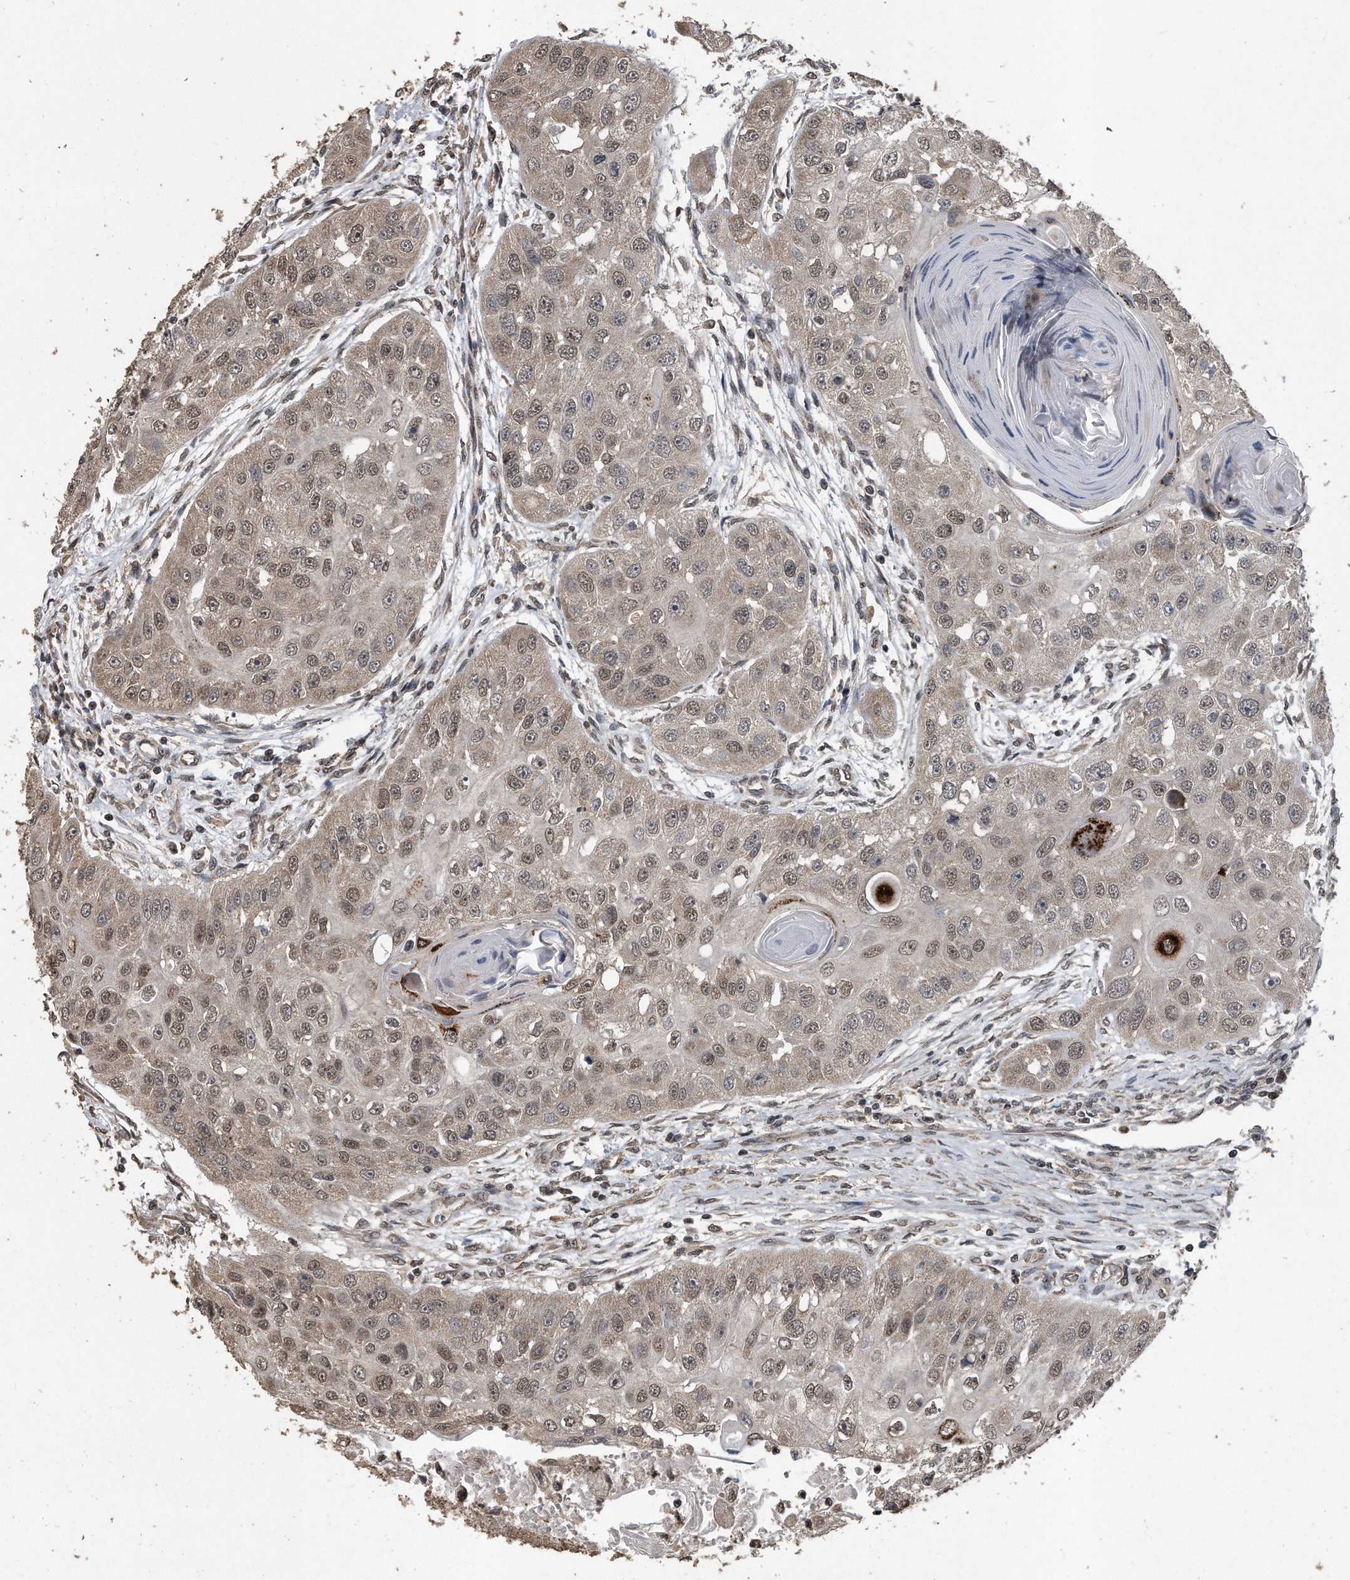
{"staining": {"intensity": "weak", "quantity": ">75%", "location": "nuclear"}, "tissue": "head and neck cancer", "cell_type": "Tumor cells", "image_type": "cancer", "snomed": [{"axis": "morphology", "description": "Normal tissue, NOS"}, {"axis": "morphology", "description": "Squamous cell carcinoma, NOS"}, {"axis": "topography", "description": "Skeletal muscle"}, {"axis": "topography", "description": "Head-Neck"}], "caption": "Protein expression analysis of head and neck cancer (squamous cell carcinoma) reveals weak nuclear positivity in approximately >75% of tumor cells.", "gene": "CRYZL1", "patient": {"sex": "male", "age": 51}}